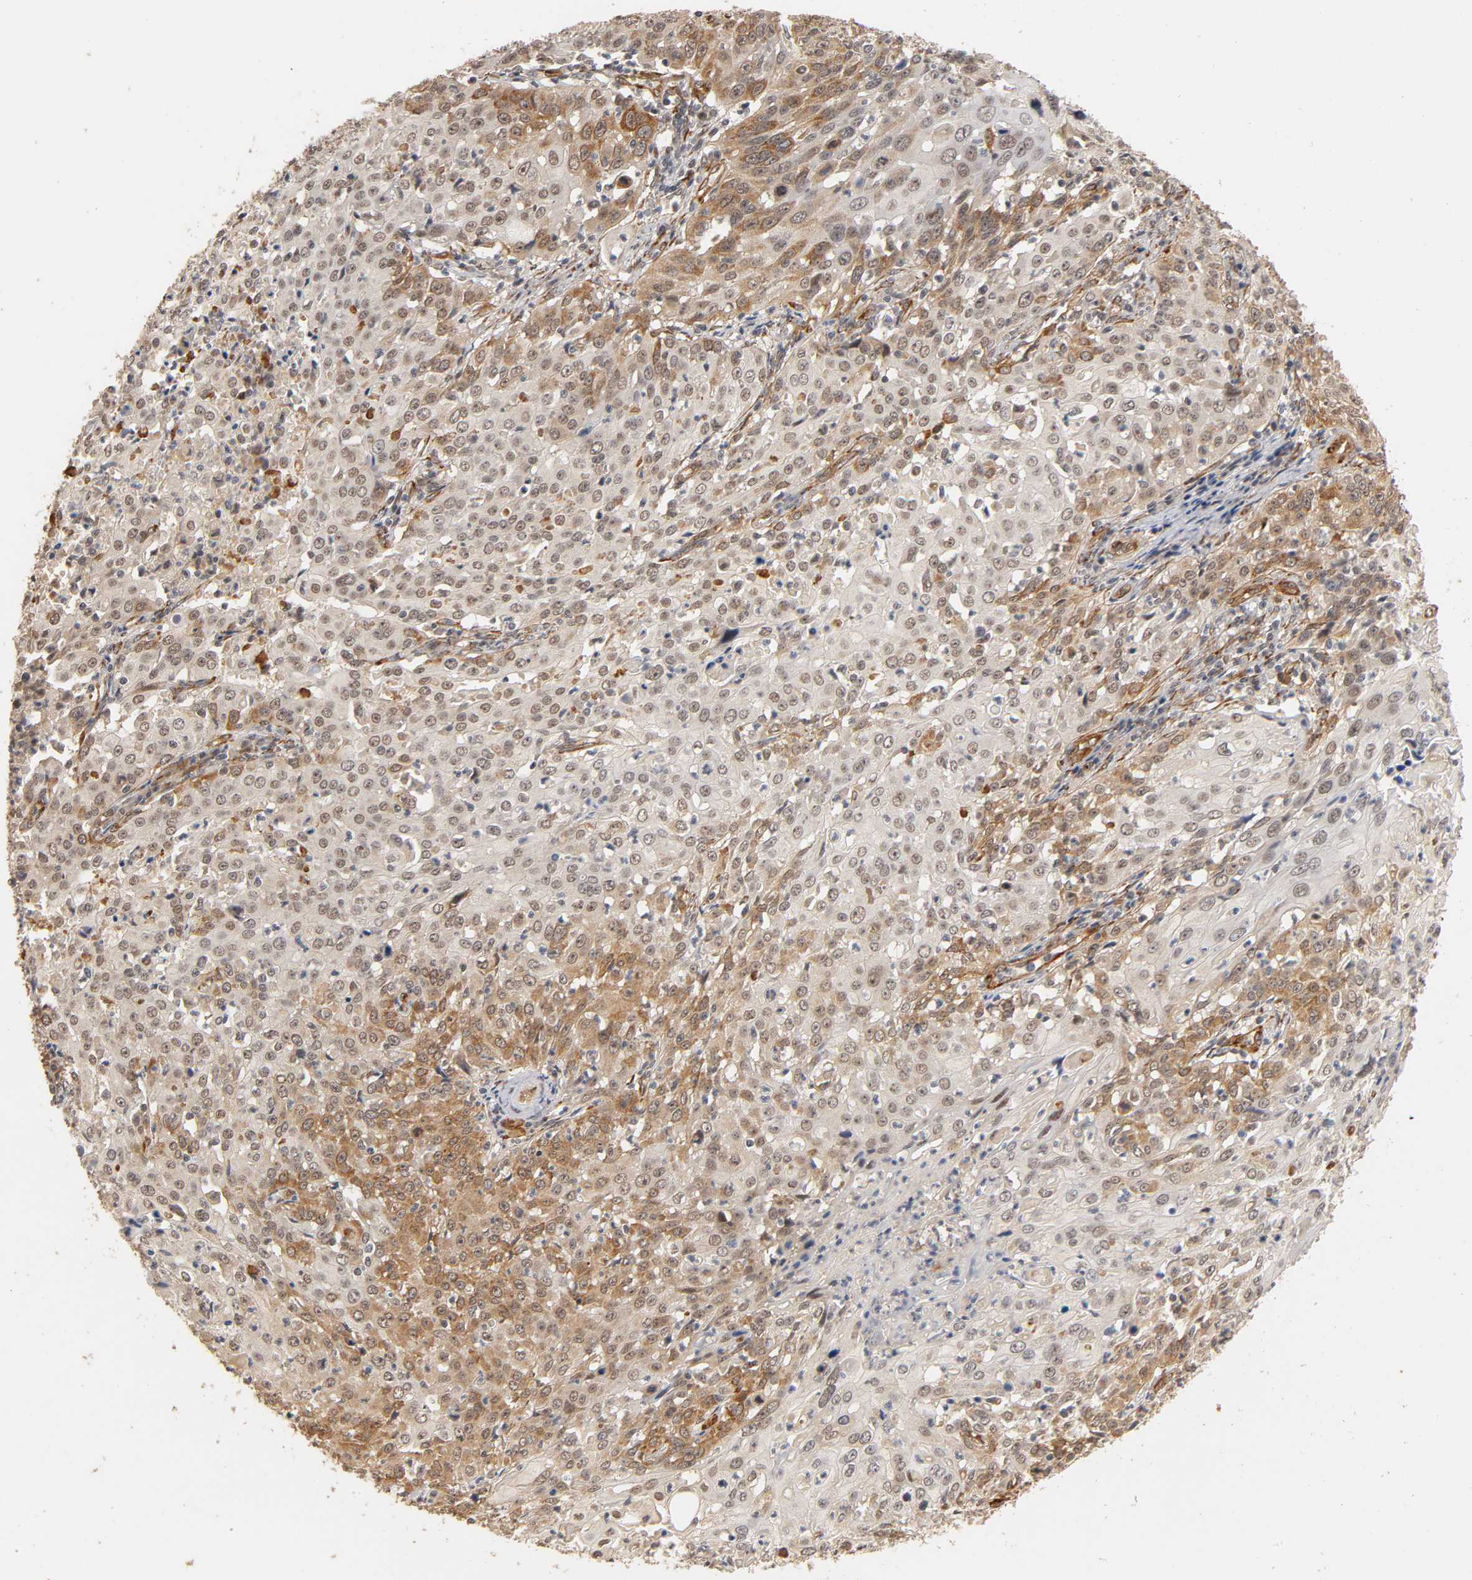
{"staining": {"intensity": "moderate", "quantity": "25%-75%", "location": "cytoplasmic/membranous"}, "tissue": "cervical cancer", "cell_type": "Tumor cells", "image_type": "cancer", "snomed": [{"axis": "morphology", "description": "Squamous cell carcinoma, NOS"}, {"axis": "topography", "description": "Cervix"}], "caption": "Moderate cytoplasmic/membranous expression for a protein is seen in approximately 25%-75% of tumor cells of cervical cancer (squamous cell carcinoma) using immunohistochemistry (IHC).", "gene": "LAMB1", "patient": {"sex": "female", "age": 39}}